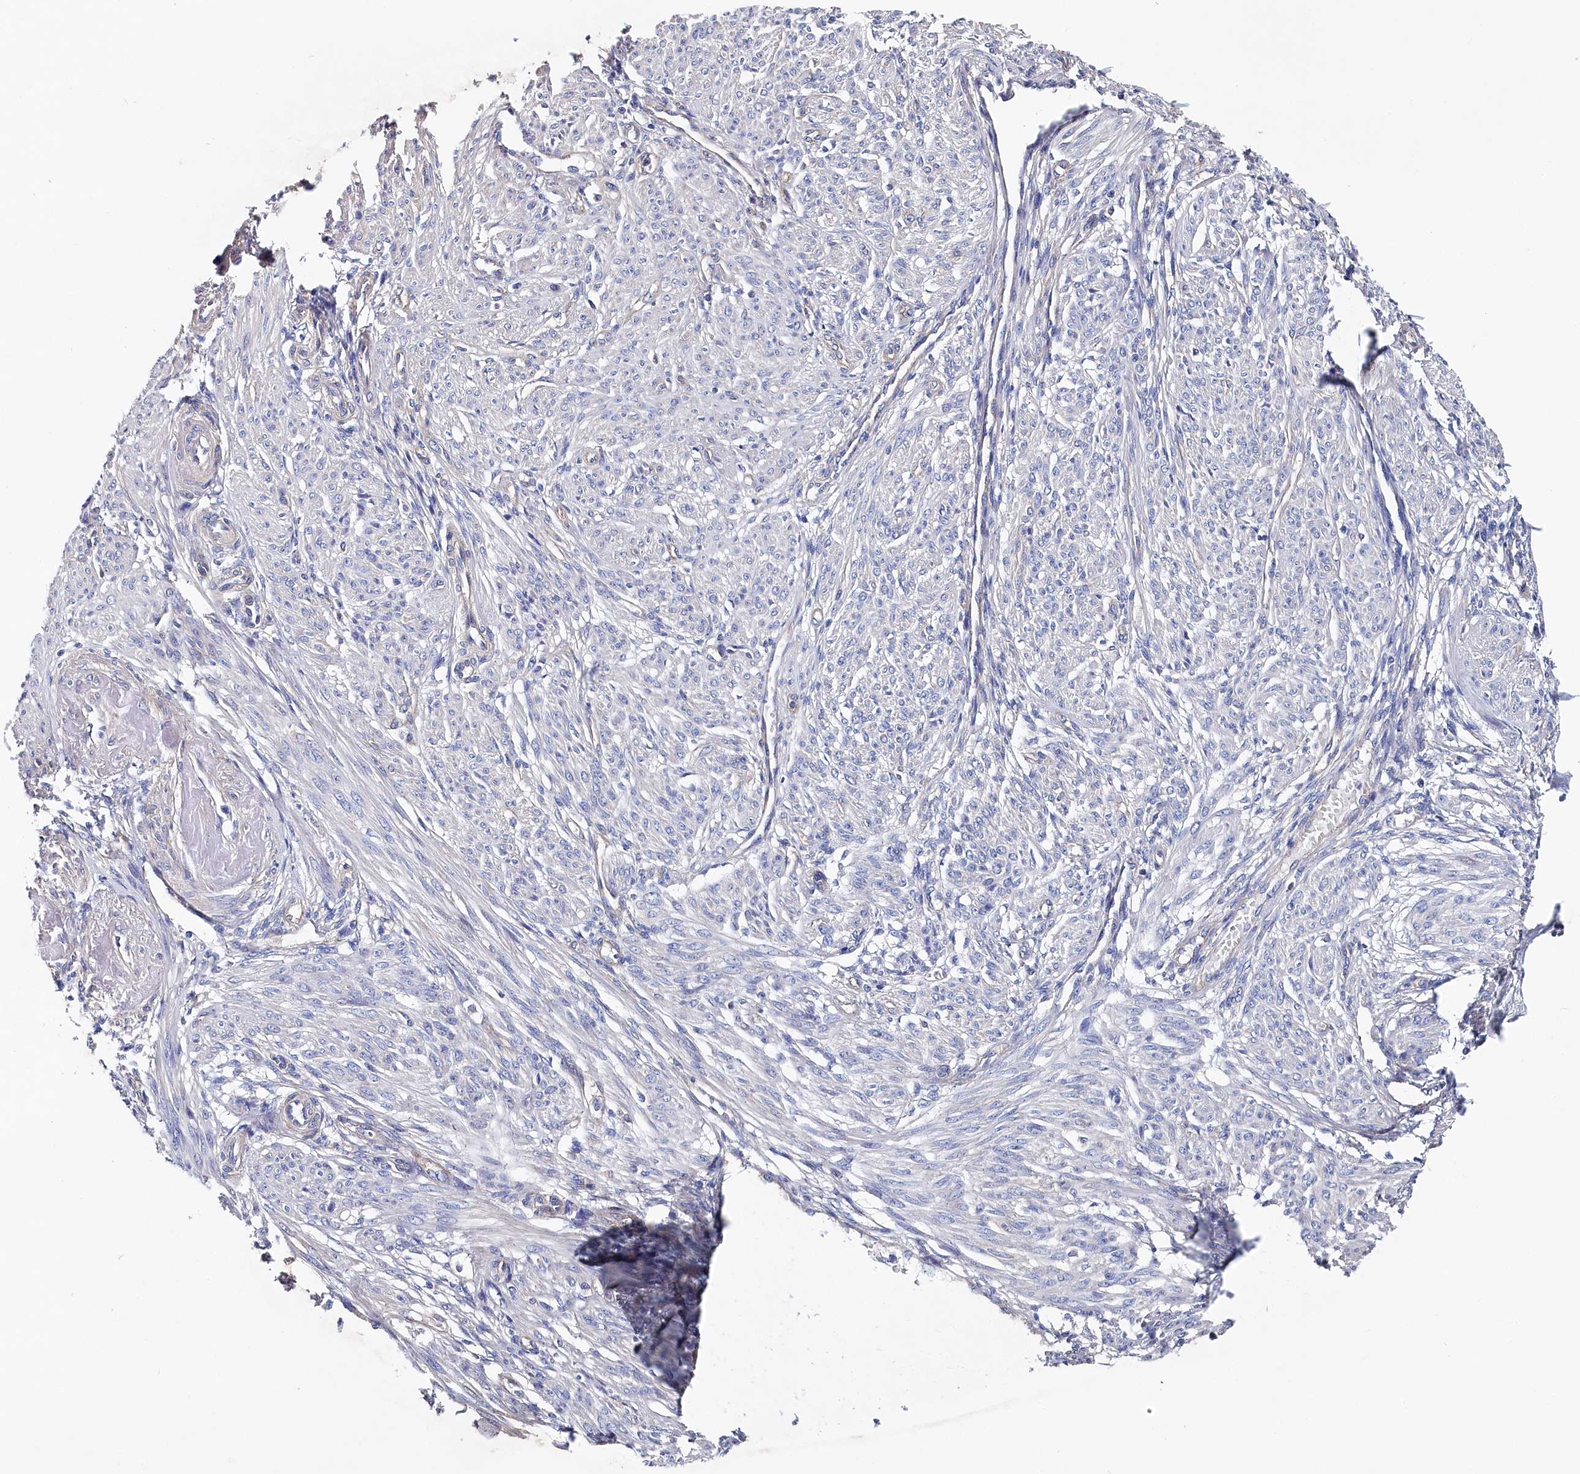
{"staining": {"intensity": "negative", "quantity": "none", "location": "none"}, "tissue": "smooth muscle", "cell_type": "Smooth muscle cells", "image_type": "normal", "snomed": [{"axis": "morphology", "description": "Normal tissue, NOS"}, {"axis": "topography", "description": "Smooth muscle"}], "caption": "This histopathology image is of normal smooth muscle stained with immunohistochemistry to label a protein in brown with the nuclei are counter-stained blue. There is no expression in smooth muscle cells. (Immunohistochemistry, brightfield microscopy, high magnification).", "gene": "BHMT", "patient": {"sex": "female", "age": 39}}